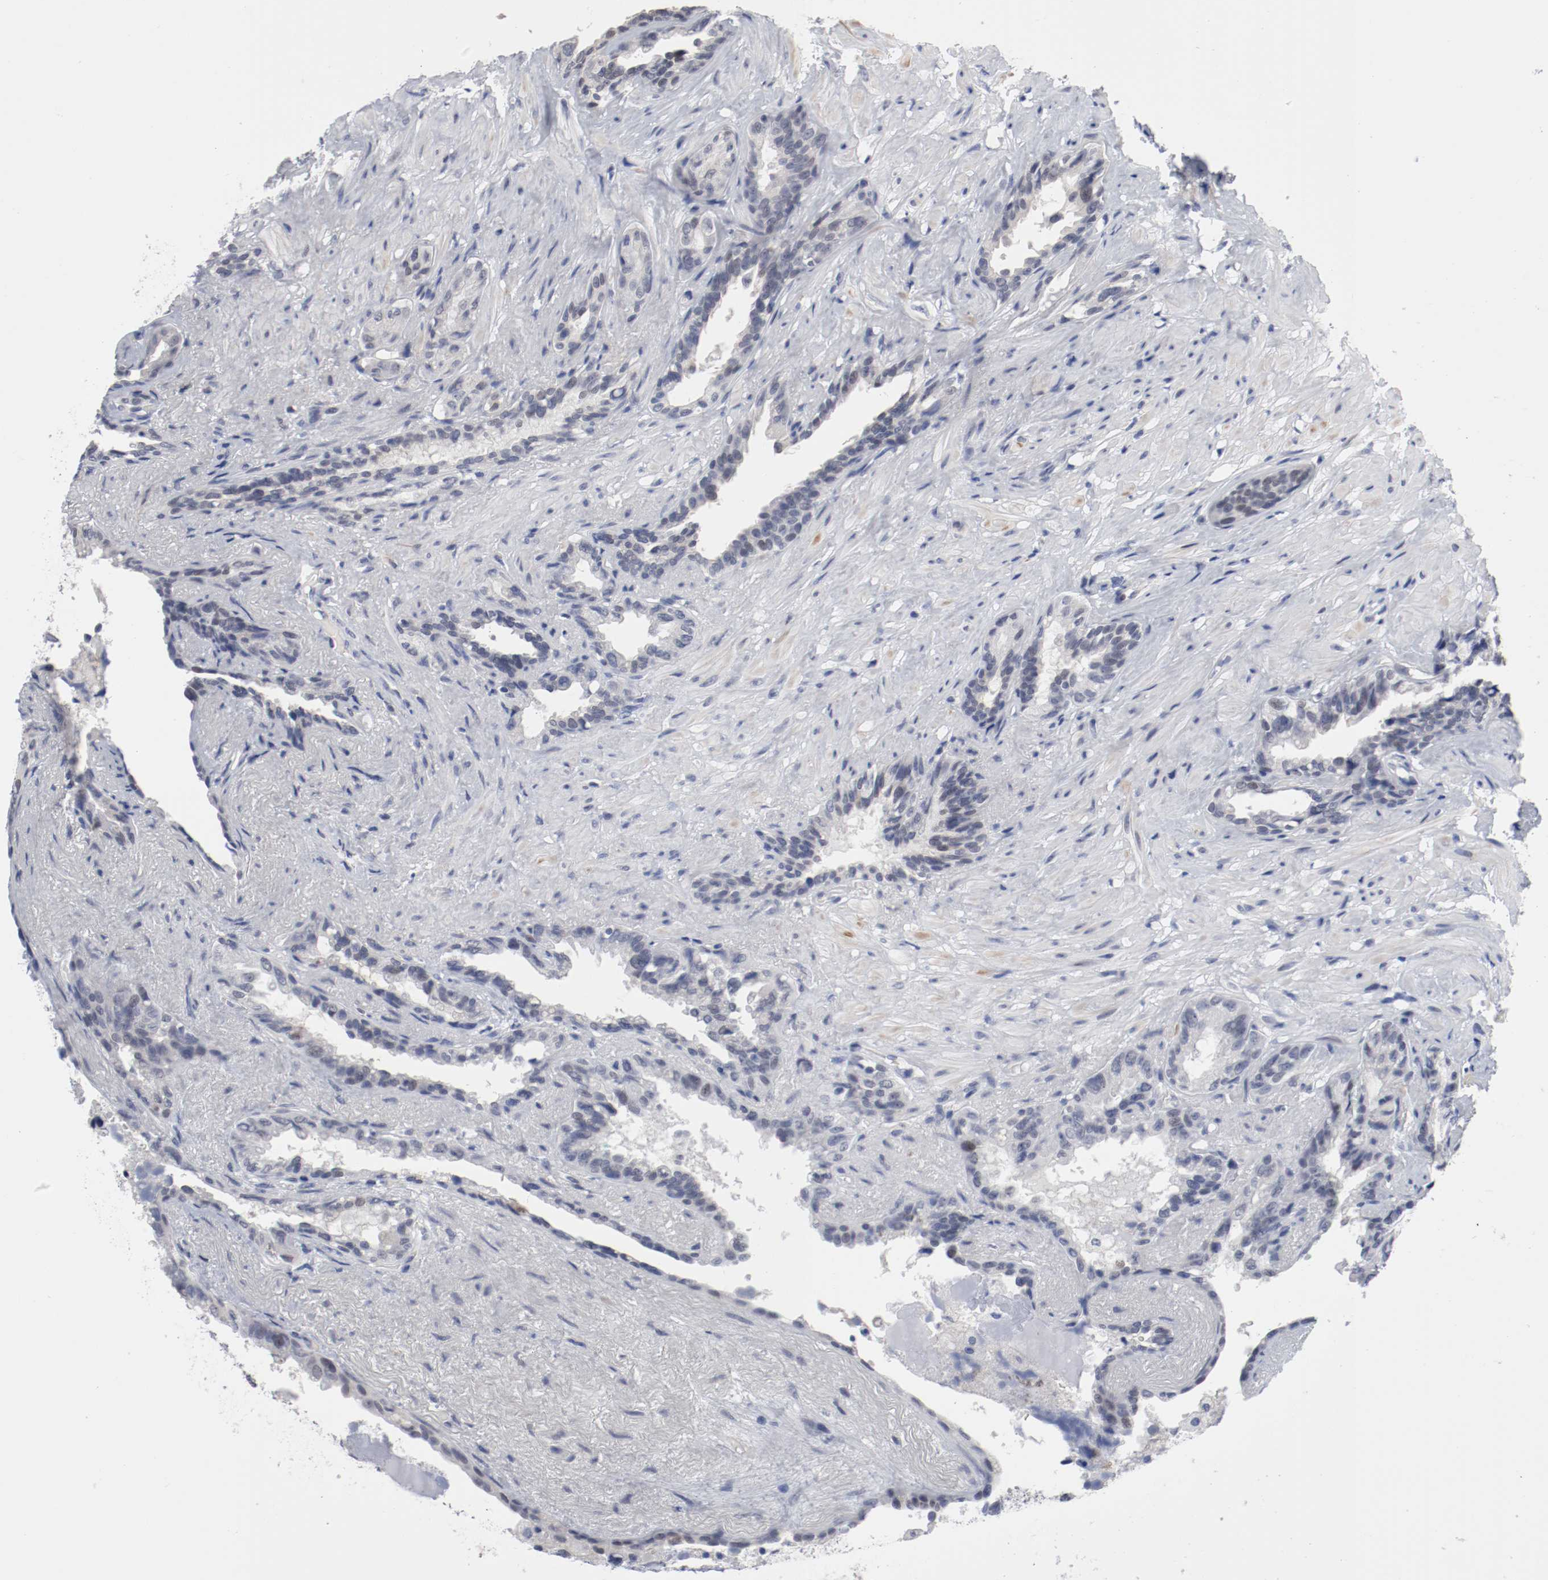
{"staining": {"intensity": "negative", "quantity": "none", "location": "none"}, "tissue": "seminal vesicle", "cell_type": "Glandular cells", "image_type": "normal", "snomed": [{"axis": "morphology", "description": "Normal tissue, NOS"}, {"axis": "topography", "description": "Seminal veicle"}], "caption": "DAB immunohistochemical staining of unremarkable human seminal vesicle reveals no significant positivity in glandular cells. The staining is performed using DAB (3,3'-diaminobenzidine) brown chromogen with nuclei counter-stained in using hematoxylin.", "gene": "ANKLE2", "patient": {"sex": "male", "age": 61}}